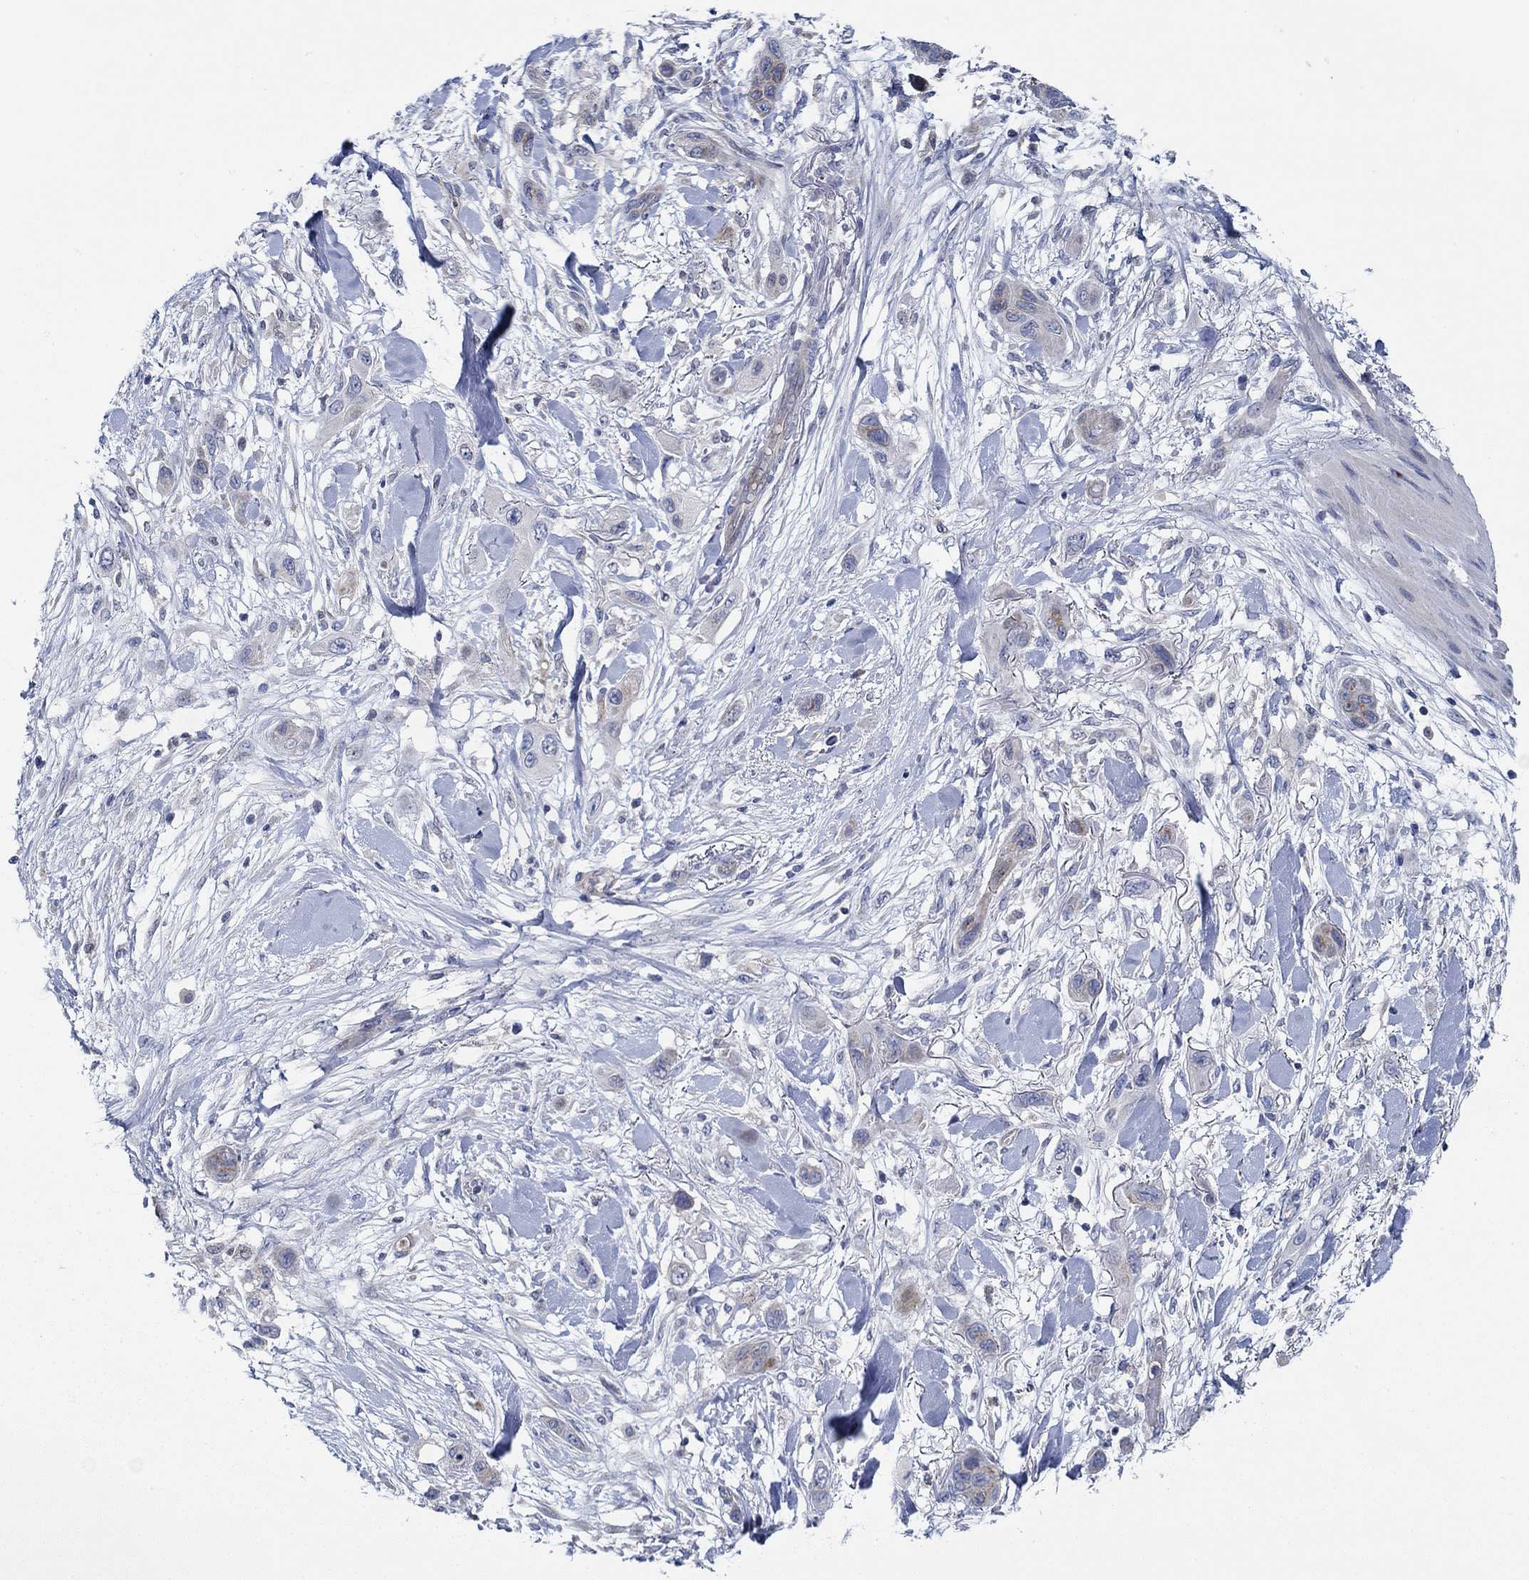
{"staining": {"intensity": "negative", "quantity": "none", "location": "none"}, "tissue": "skin cancer", "cell_type": "Tumor cells", "image_type": "cancer", "snomed": [{"axis": "morphology", "description": "Squamous cell carcinoma, NOS"}, {"axis": "topography", "description": "Skin"}], "caption": "This is an immunohistochemistry image of skin cancer (squamous cell carcinoma). There is no positivity in tumor cells.", "gene": "CFAP61", "patient": {"sex": "male", "age": 79}}